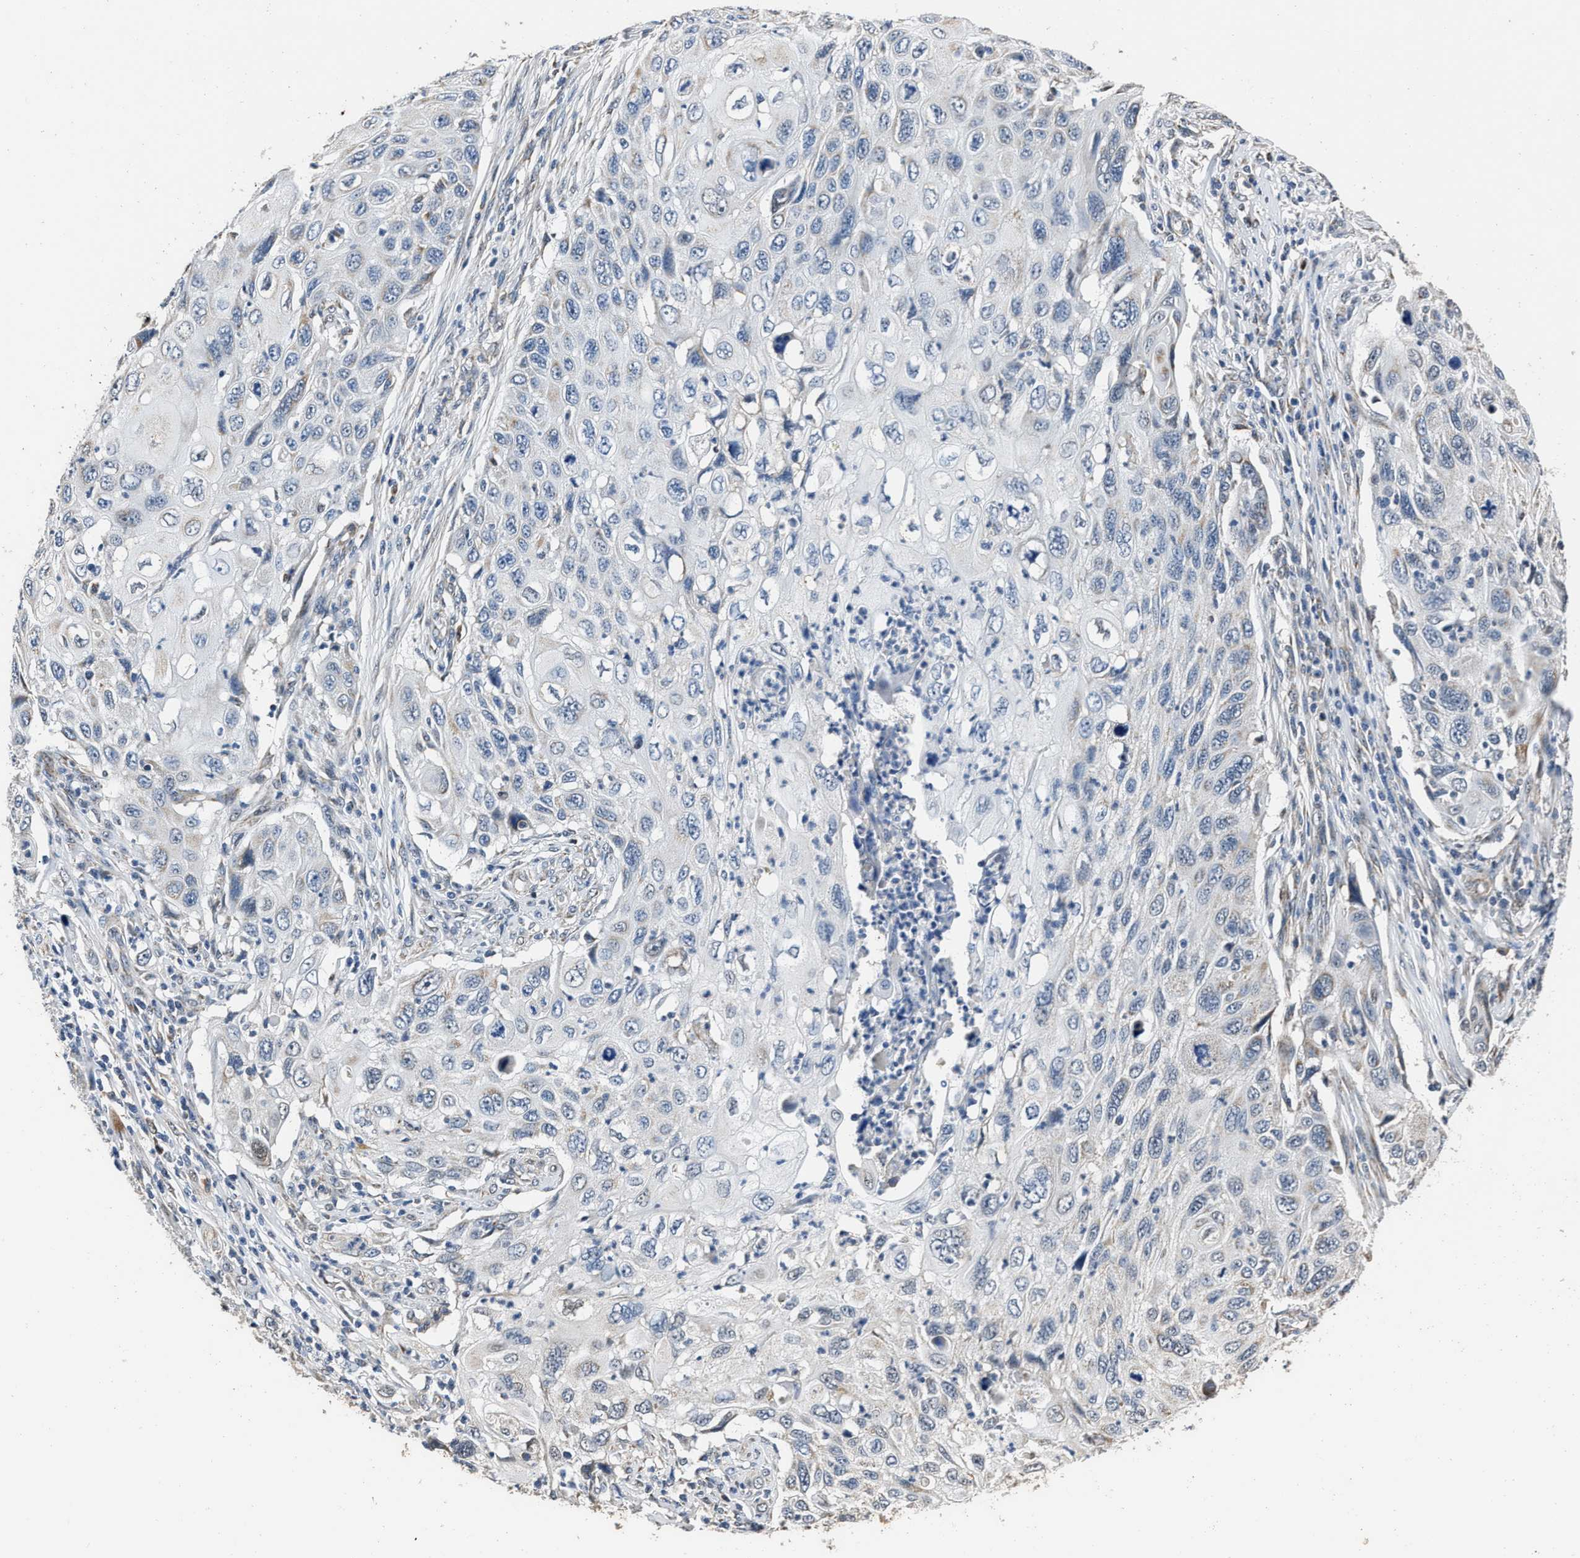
{"staining": {"intensity": "negative", "quantity": "none", "location": "none"}, "tissue": "cervical cancer", "cell_type": "Tumor cells", "image_type": "cancer", "snomed": [{"axis": "morphology", "description": "Squamous cell carcinoma, NOS"}, {"axis": "topography", "description": "Cervix"}], "caption": "DAB (3,3'-diaminobenzidine) immunohistochemical staining of human cervical cancer (squamous cell carcinoma) reveals no significant positivity in tumor cells.", "gene": "NSUN5", "patient": {"sex": "female", "age": 70}}